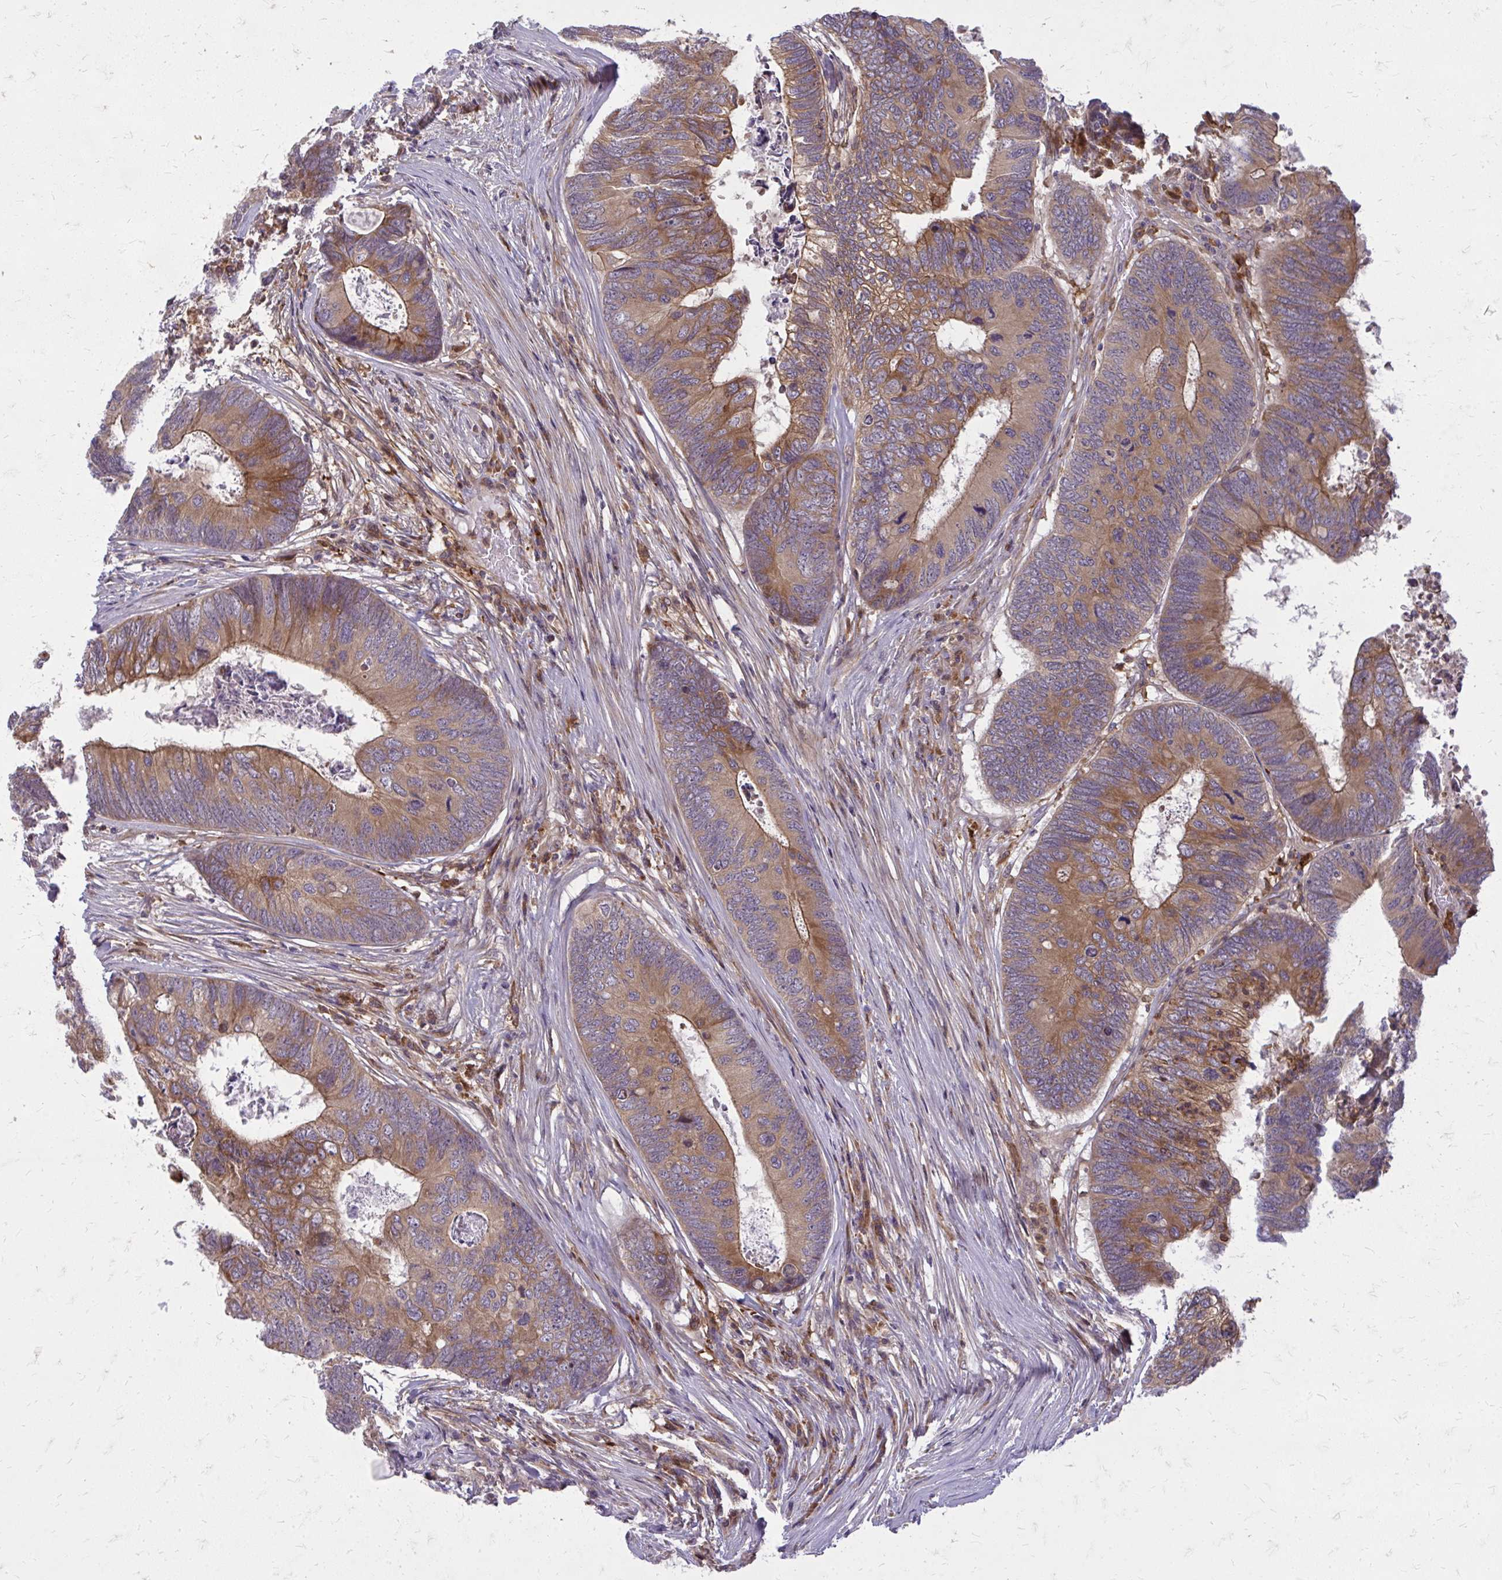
{"staining": {"intensity": "moderate", "quantity": ">75%", "location": "cytoplasmic/membranous"}, "tissue": "colorectal cancer", "cell_type": "Tumor cells", "image_type": "cancer", "snomed": [{"axis": "morphology", "description": "Adenocarcinoma, NOS"}, {"axis": "topography", "description": "Colon"}], "caption": "Colorectal cancer stained for a protein (brown) displays moderate cytoplasmic/membranous positive staining in about >75% of tumor cells.", "gene": "OXNAD1", "patient": {"sex": "female", "age": 67}}